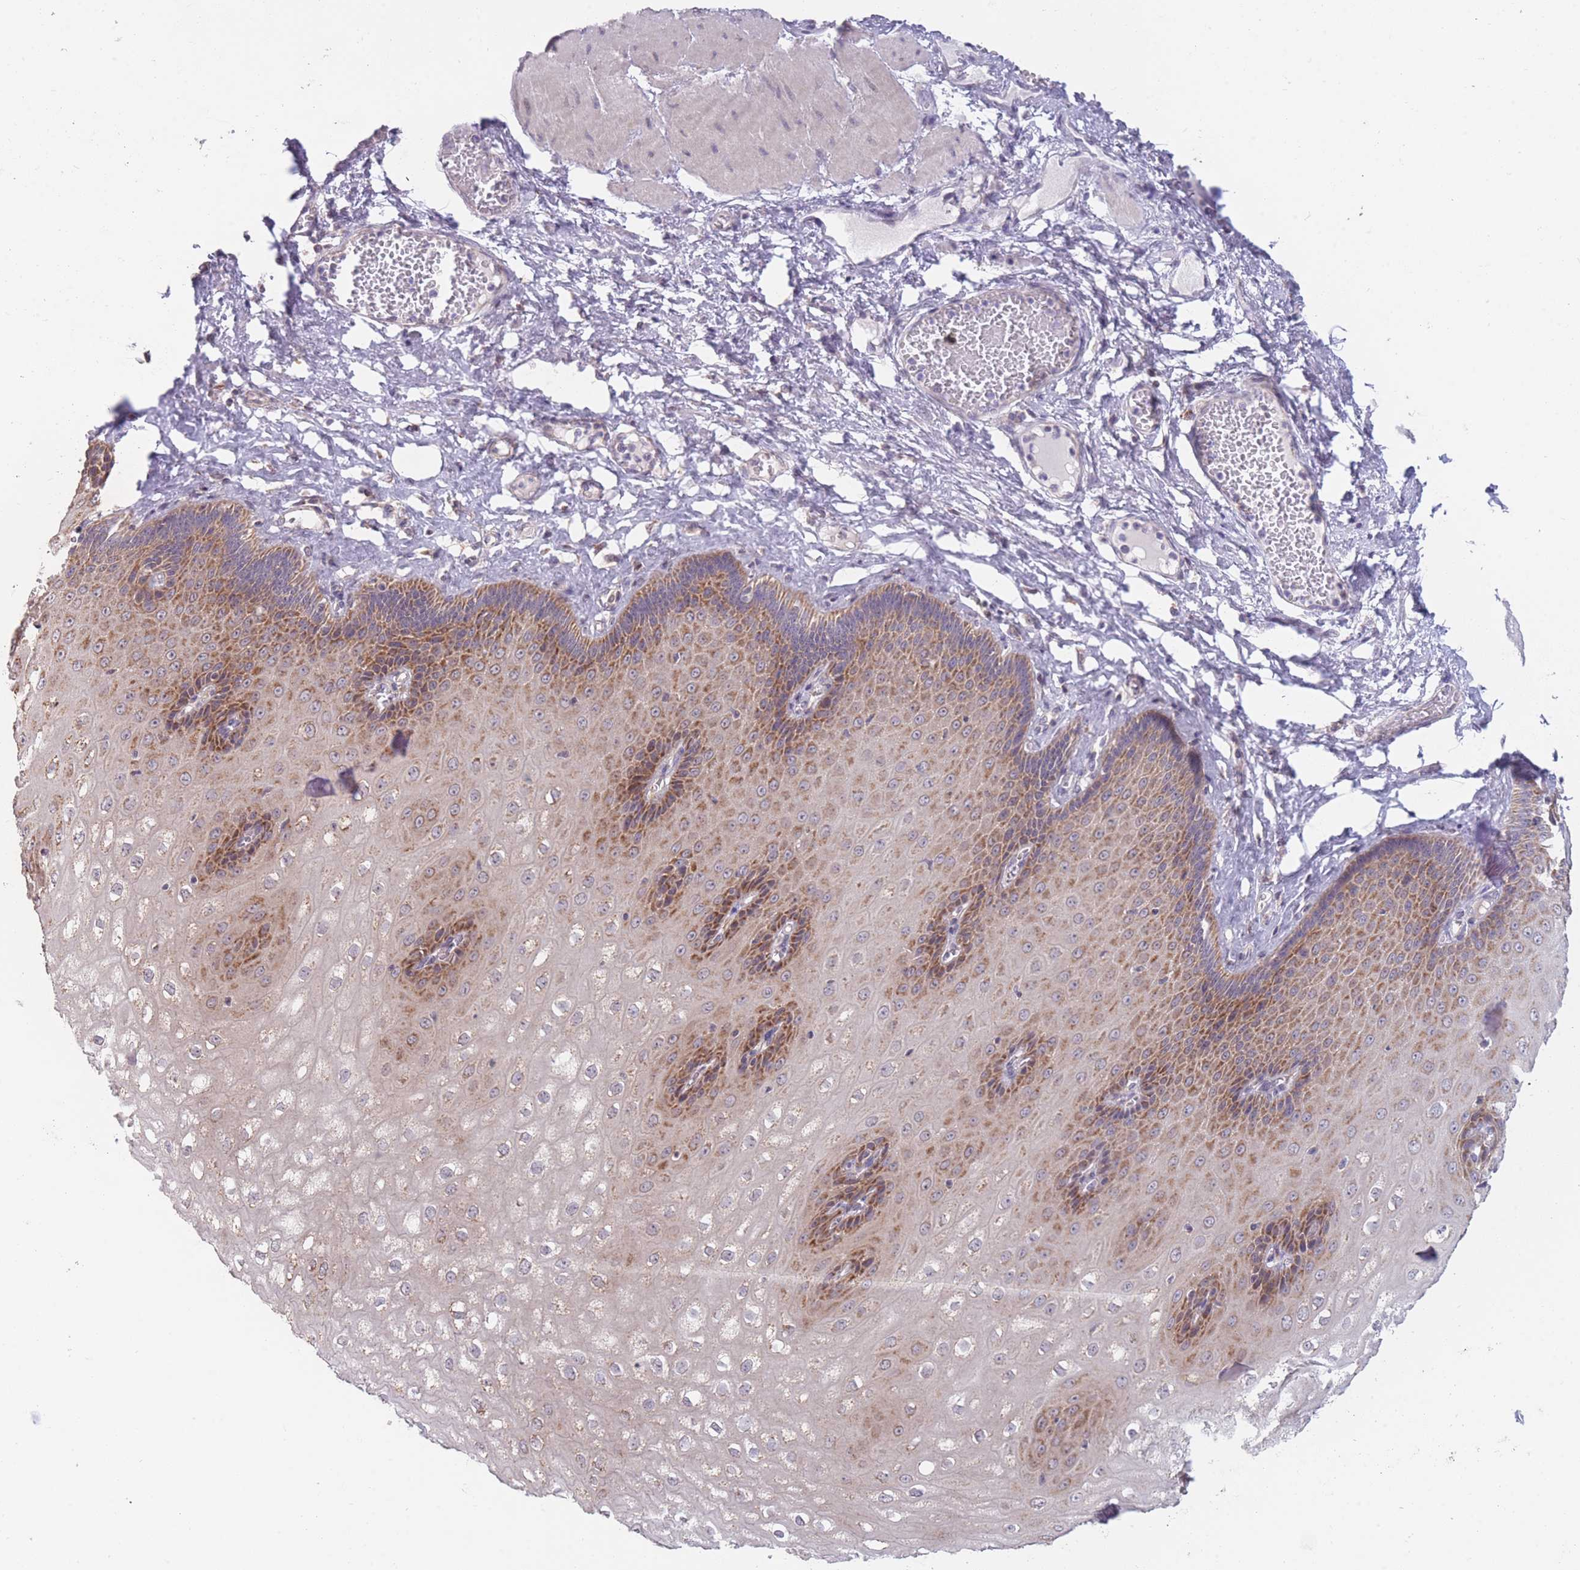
{"staining": {"intensity": "moderate", "quantity": ">75%", "location": "cytoplasmic/membranous"}, "tissue": "esophagus", "cell_type": "Squamous epithelial cells", "image_type": "normal", "snomed": [{"axis": "morphology", "description": "Normal tissue, NOS"}, {"axis": "topography", "description": "Esophagus"}], "caption": "This is a histology image of IHC staining of benign esophagus, which shows moderate expression in the cytoplasmic/membranous of squamous epithelial cells.", "gene": "MRPS18C", "patient": {"sex": "male", "age": 60}}